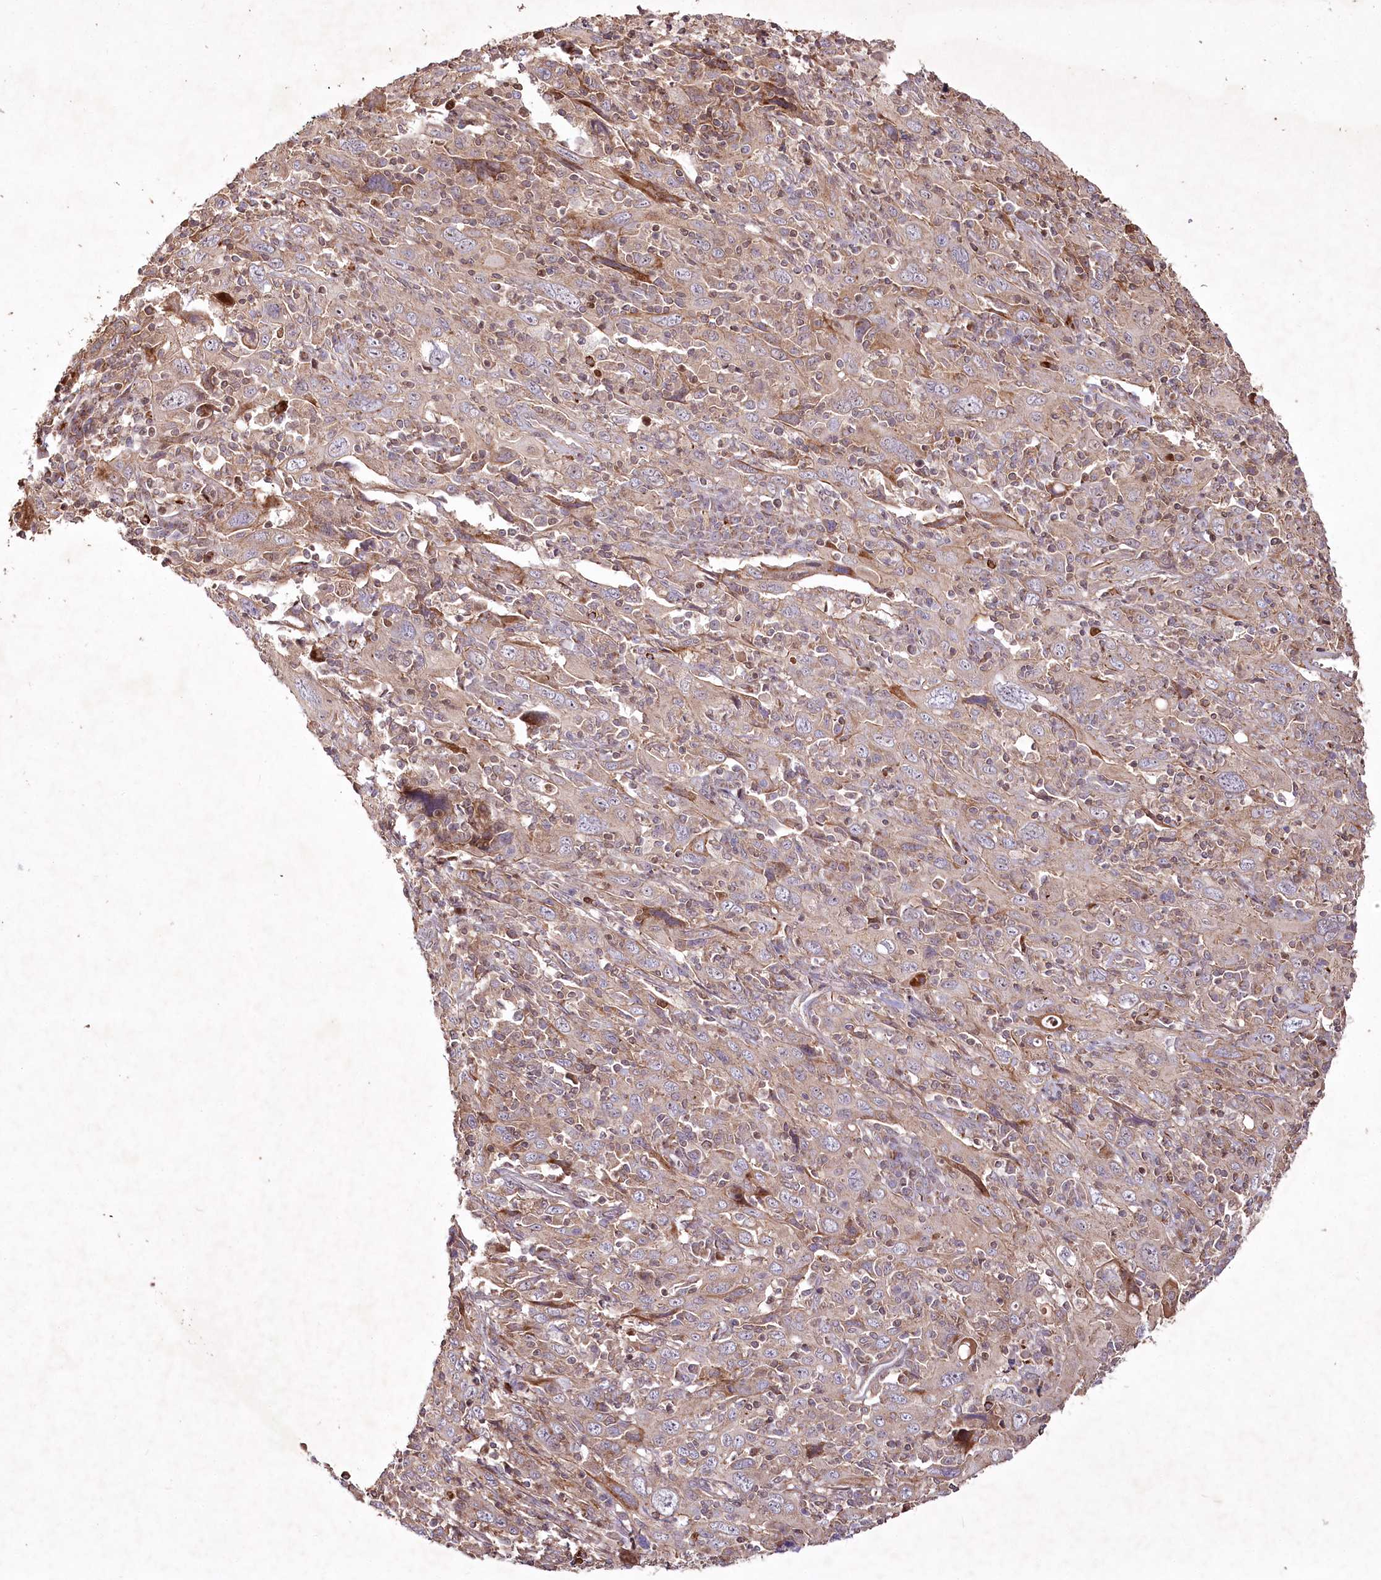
{"staining": {"intensity": "strong", "quantity": ">75%", "location": "cytoplasmic/membranous"}, "tissue": "cervical cancer", "cell_type": "Tumor cells", "image_type": "cancer", "snomed": [{"axis": "morphology", "description": "Squamous cell carcinoma, NOS"}, {"axis": "topography", "description": "Cervix"}], "caption": "Squamous cell carcinoma (cervical) stained for a protein demonstrates strong cytoplasmic/membranous positivity in tumor cells.", "gene": "PSTK", "patient": {"sex": "female", "age": 46}}